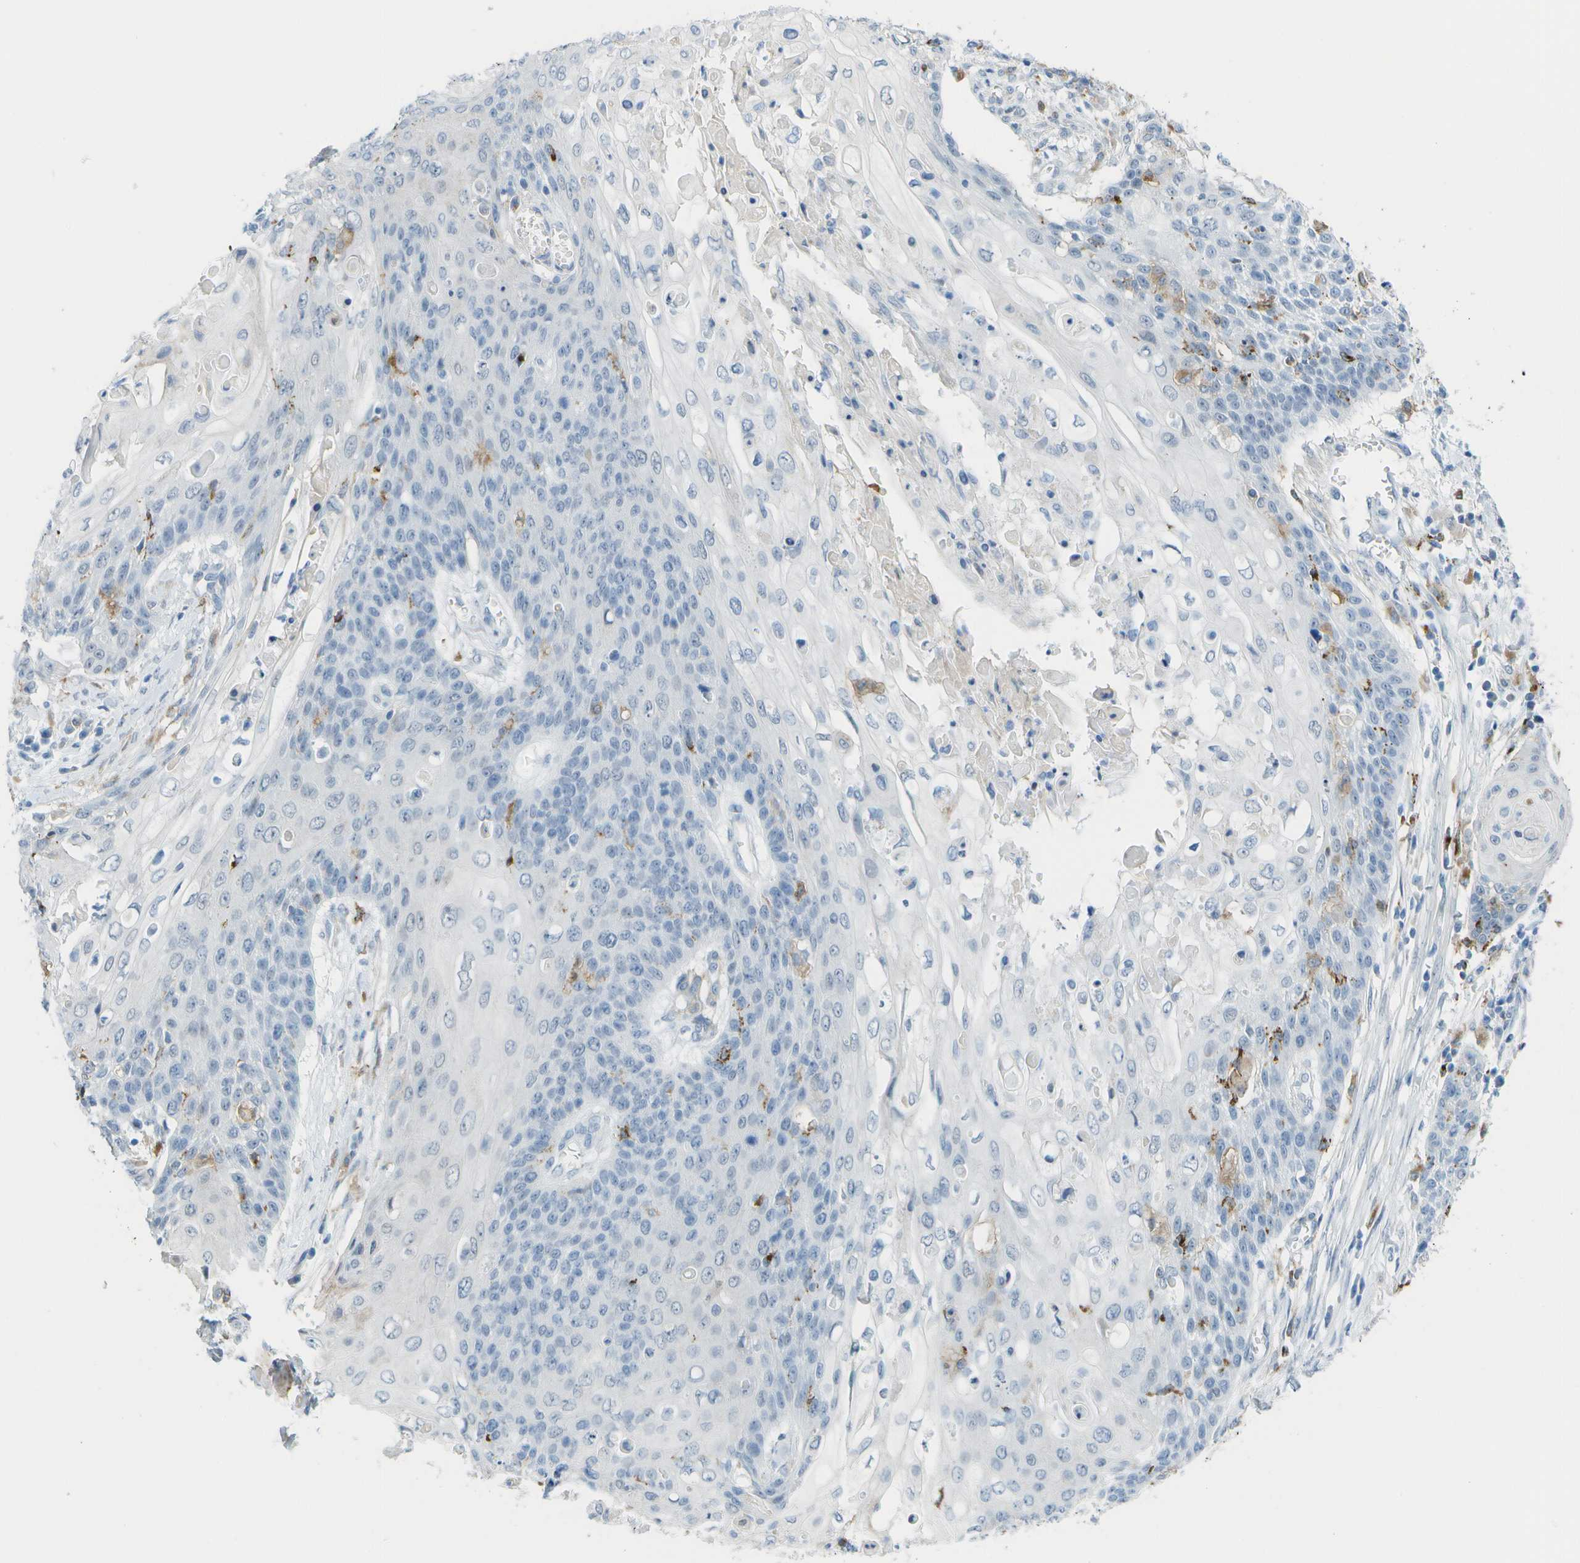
{"staining": {"intensity": "negative", "quantity": "none", "location": "none"}, "tissue": "cervical cancer", "cell_type": "Tumor cells", "image_type": "cancer", "snomed": [{"axis": "morphology", "description": "Squamous cell carcinoma, NOS"}, {"axis": "topography", "description": "Cervix"}], "caption": "Tumor cells show no significant protein staining in cervical cancer. (Brightfield microscopy of DAB immunohistochemistry (IHC) at high magnification).", "gene": "ZBTB43", "patient": {"sex": "female", "age": 39}}